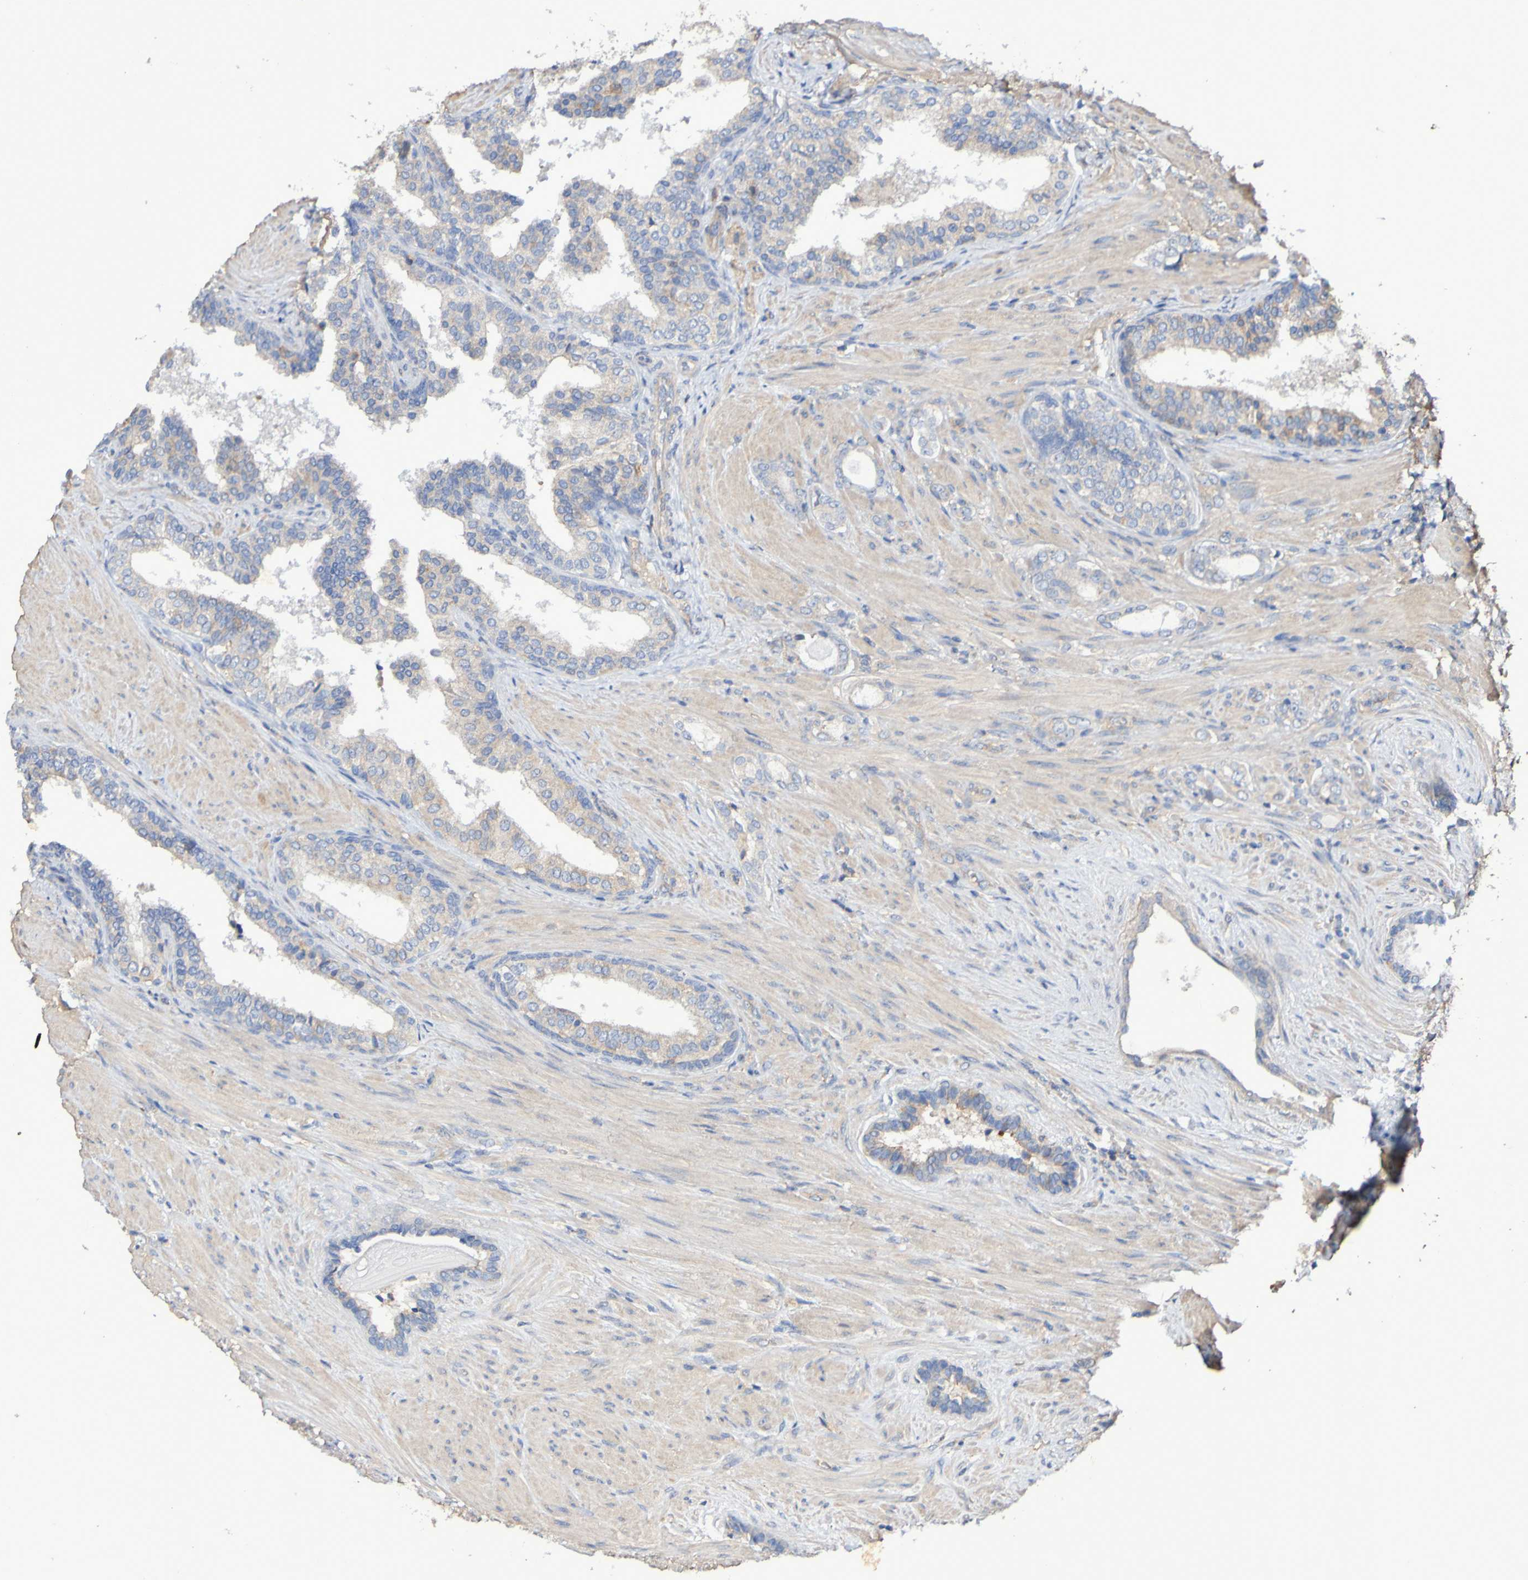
{"staining": {"intensity": "weak", "quantity": "<25%", "location": "cytoplasmic/membranous"}, "tissue": "prostate cancer", "cell_type": "Tumor cells", "image_type": "cancer", "snomed": [{"axis": "morphology", "description": "Adenocarcinoma, Low grade"}, {"axis": "topography", "description": "Prostate"}], "caption": "DAB (3,3'-diaminobenzidine) immunohistochemical staining of adenocarcinoma (low-grade) (prostate) reveals no significant staining in tumor cells.", "gene": "SYNJ1", "patient": {"sex": "male", "age": 60}}